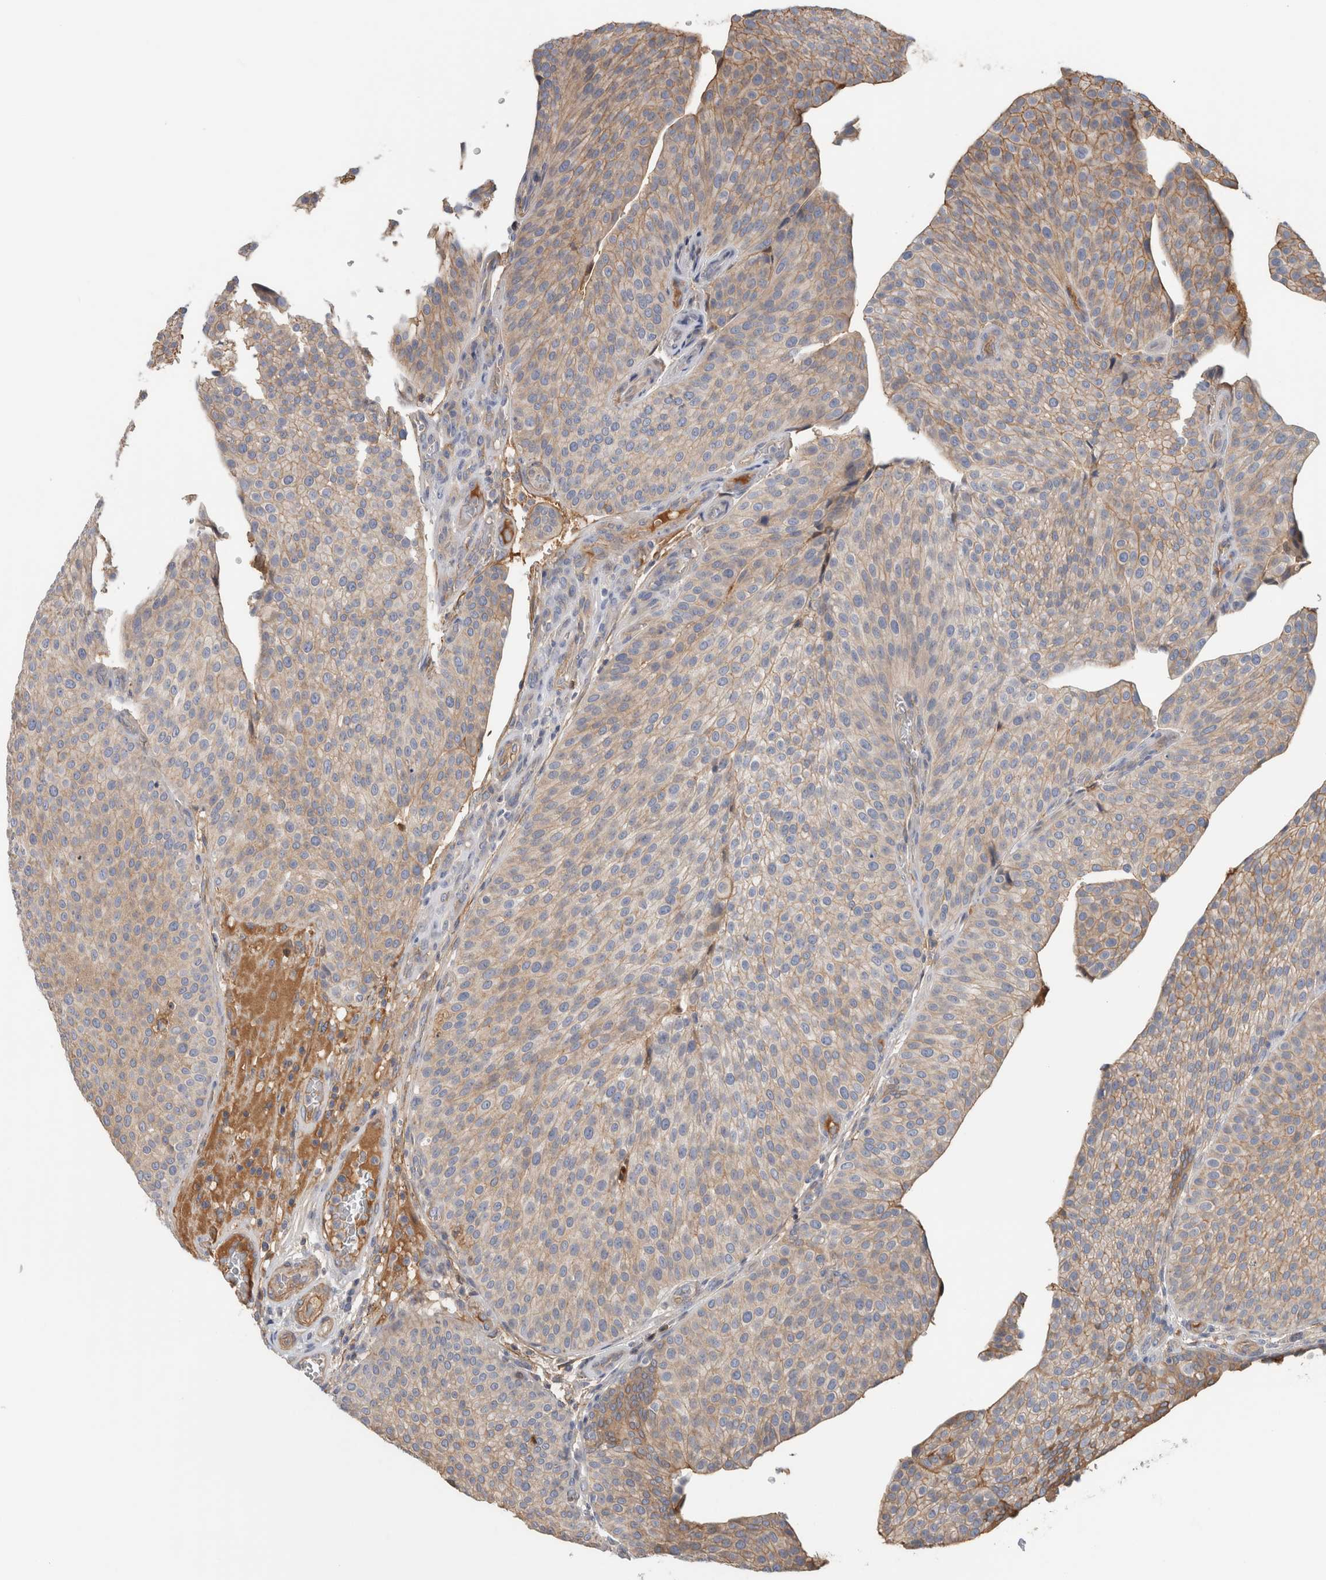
{"staining": {"intensity": "weak", "quantity": "25%-75%", "location": "cytoplasmic/membranous"}, "tissue": "urothelial cancer", "cell_type": "Tumor cells", "image_type": "cancer", "snomed": [{"axis": "morphology", "description": "Normal tissue, NOS"}, {"axis": "morphology", "description": "Urothelial carcinoma, Low grade"}, {"axis": "topography", "description": "Smooth muscle"}, {"axis": "topography", "description": "Urinary bladder"}], "caption": "The micrograph exhibits staining of low-grade urothelial carcinoma, revealing weak cytoplasmic/membranous protein positivity (brown color) within tumor cells.", "gene": "CFI", "patient": {"sex": "male", "age": 60}}